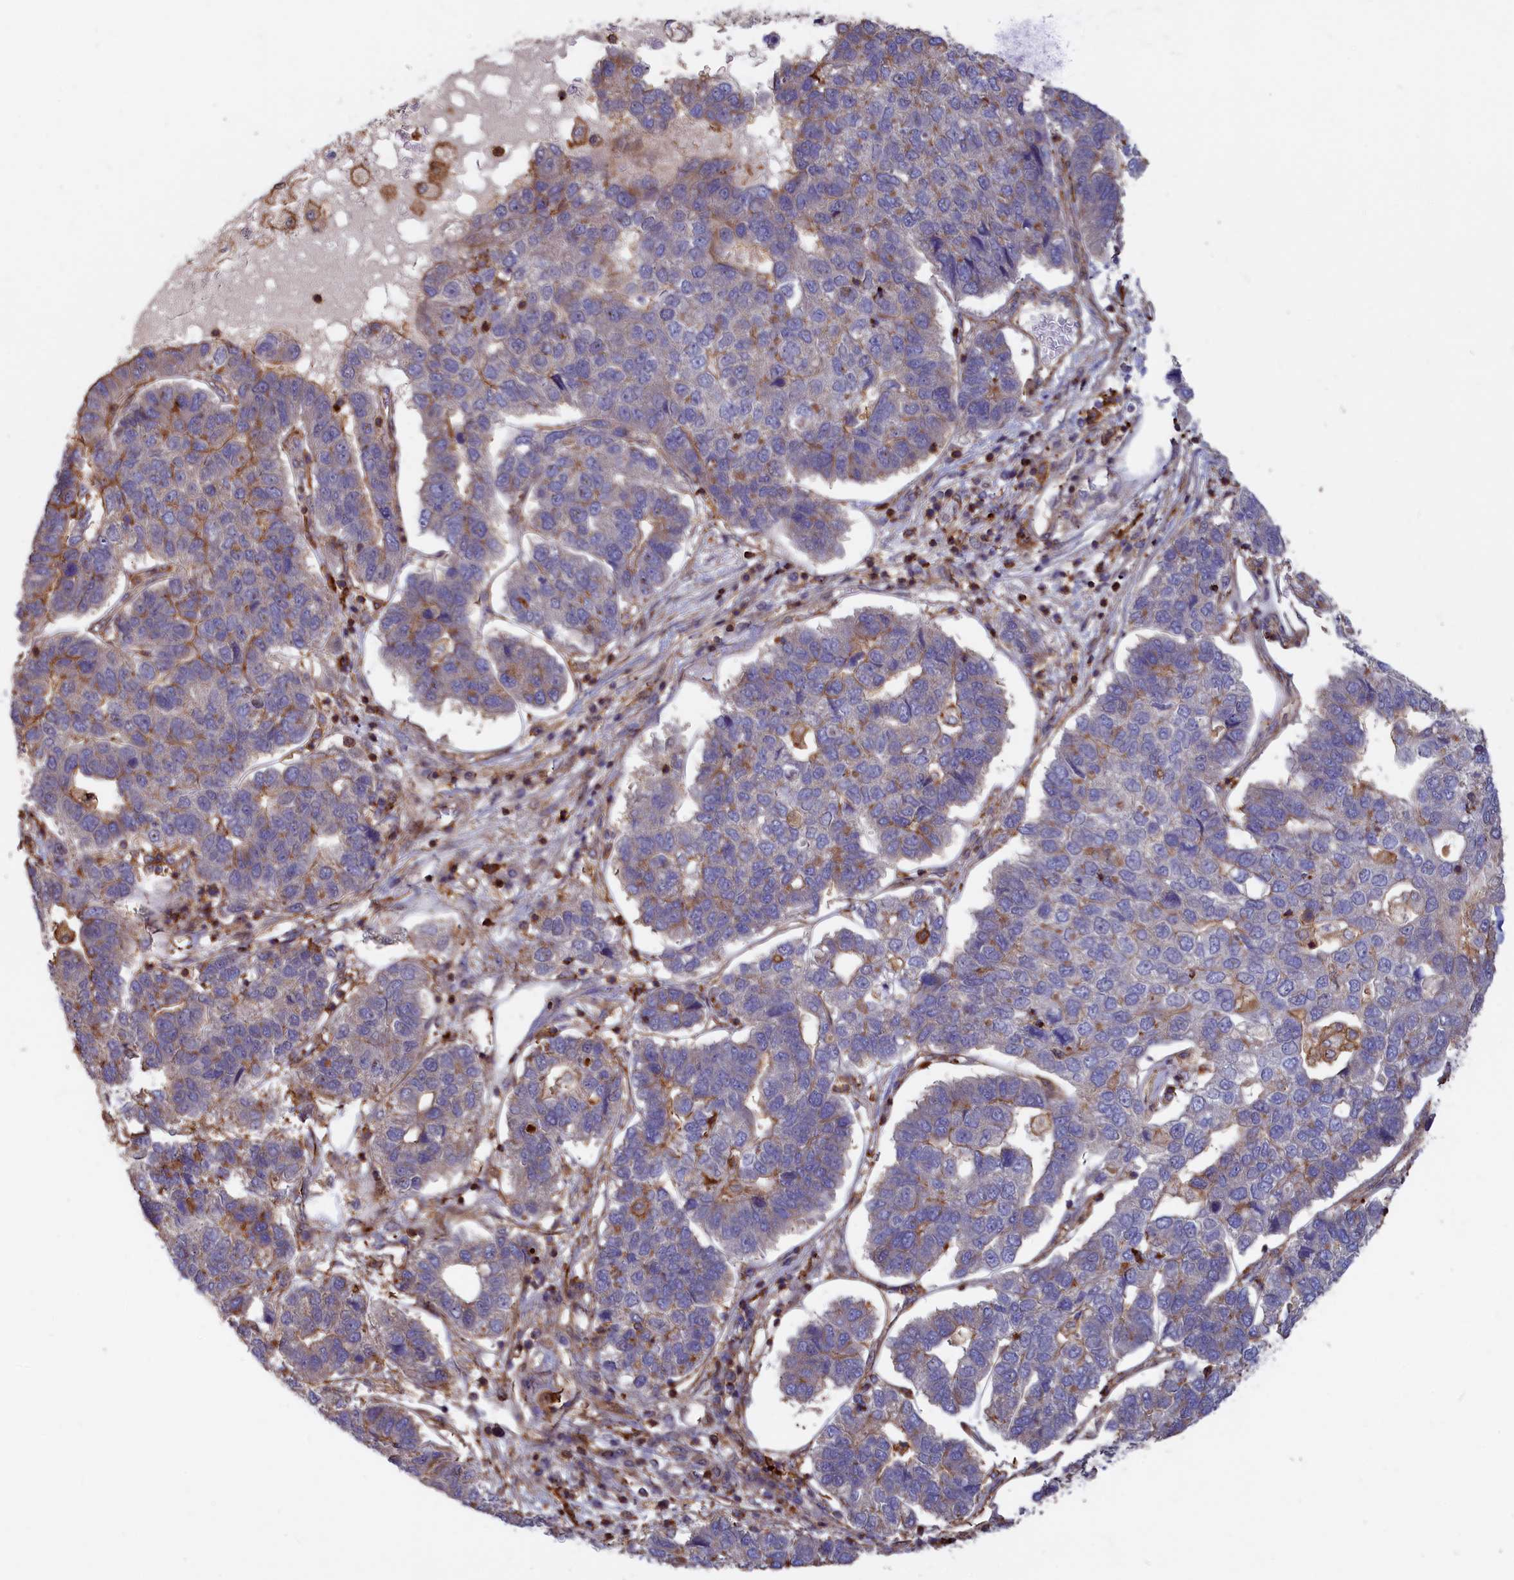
{"staining": {"intensity": "negative", "quantity": "none", "location": "none"}, "tissue": "pancreatic cancer", "cell_type": "Tumor cells", "image_type": "cancer", "snomed": [{"axis": "morphology", "description": "Adenocarcinoma, NOS"}, {"axis": "topography", "description": "Pancreas"}], "caption": "Immunohistochemical staining of pancreatic cancer reveals no significant positivity in tumor cells.", "gene": "ANKRD27", "patient": {"sex": "female", "age": 61}}